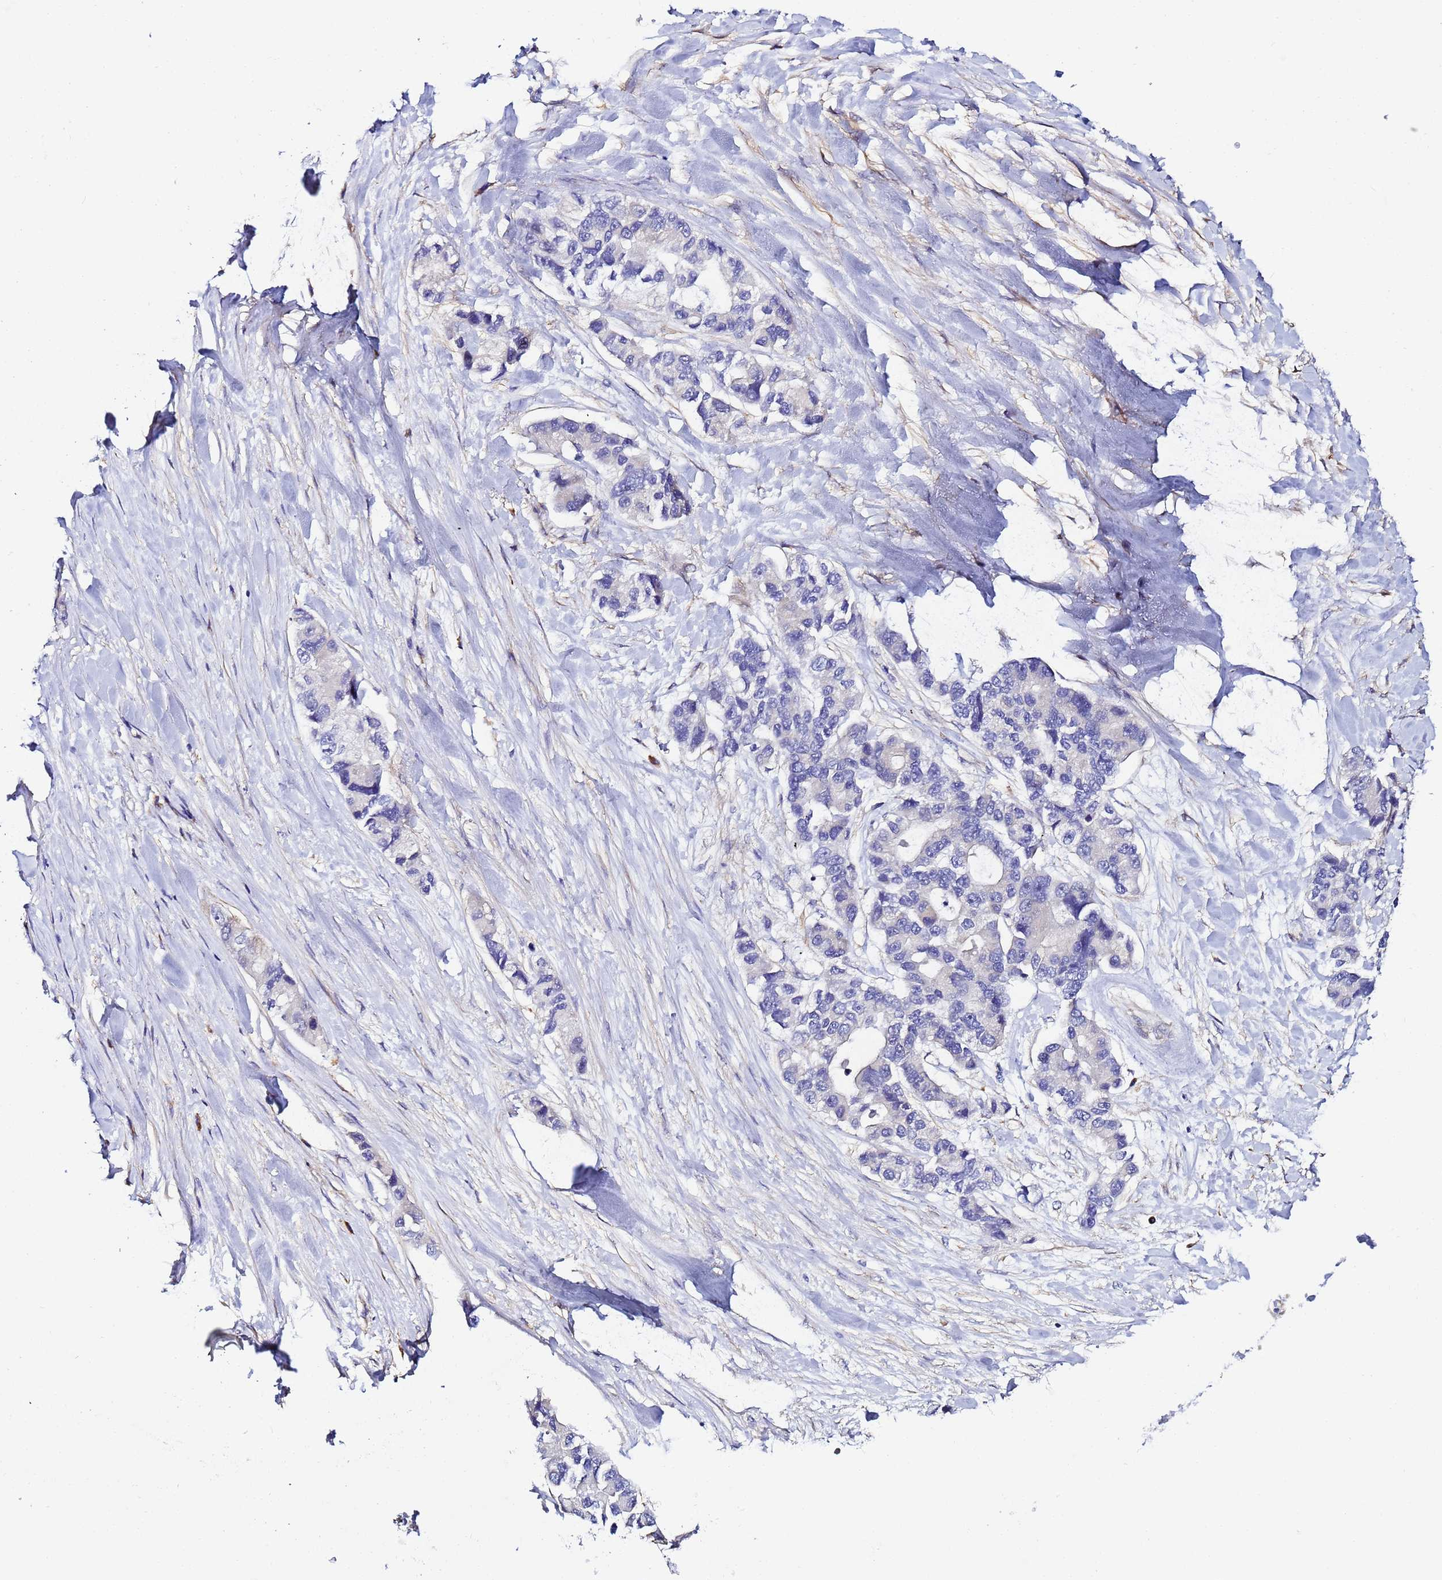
{"staining": {"intensity": "negative", "quantity": "none", "location": "none"}, "tissue": "lung cancer", "cell_type": "Tumor cells", "image_type": "cancer", "snomed": [{"axis": "morphology", "description": "Adenocarcinoma, NOS"}, {"axis": "topography", "description": "Lung"}], "caption": "IHC of lung cancer reveals no positivity in tumor cells.", "gene": "JRKL", "patient": {"sex": "female", "age": 54}}